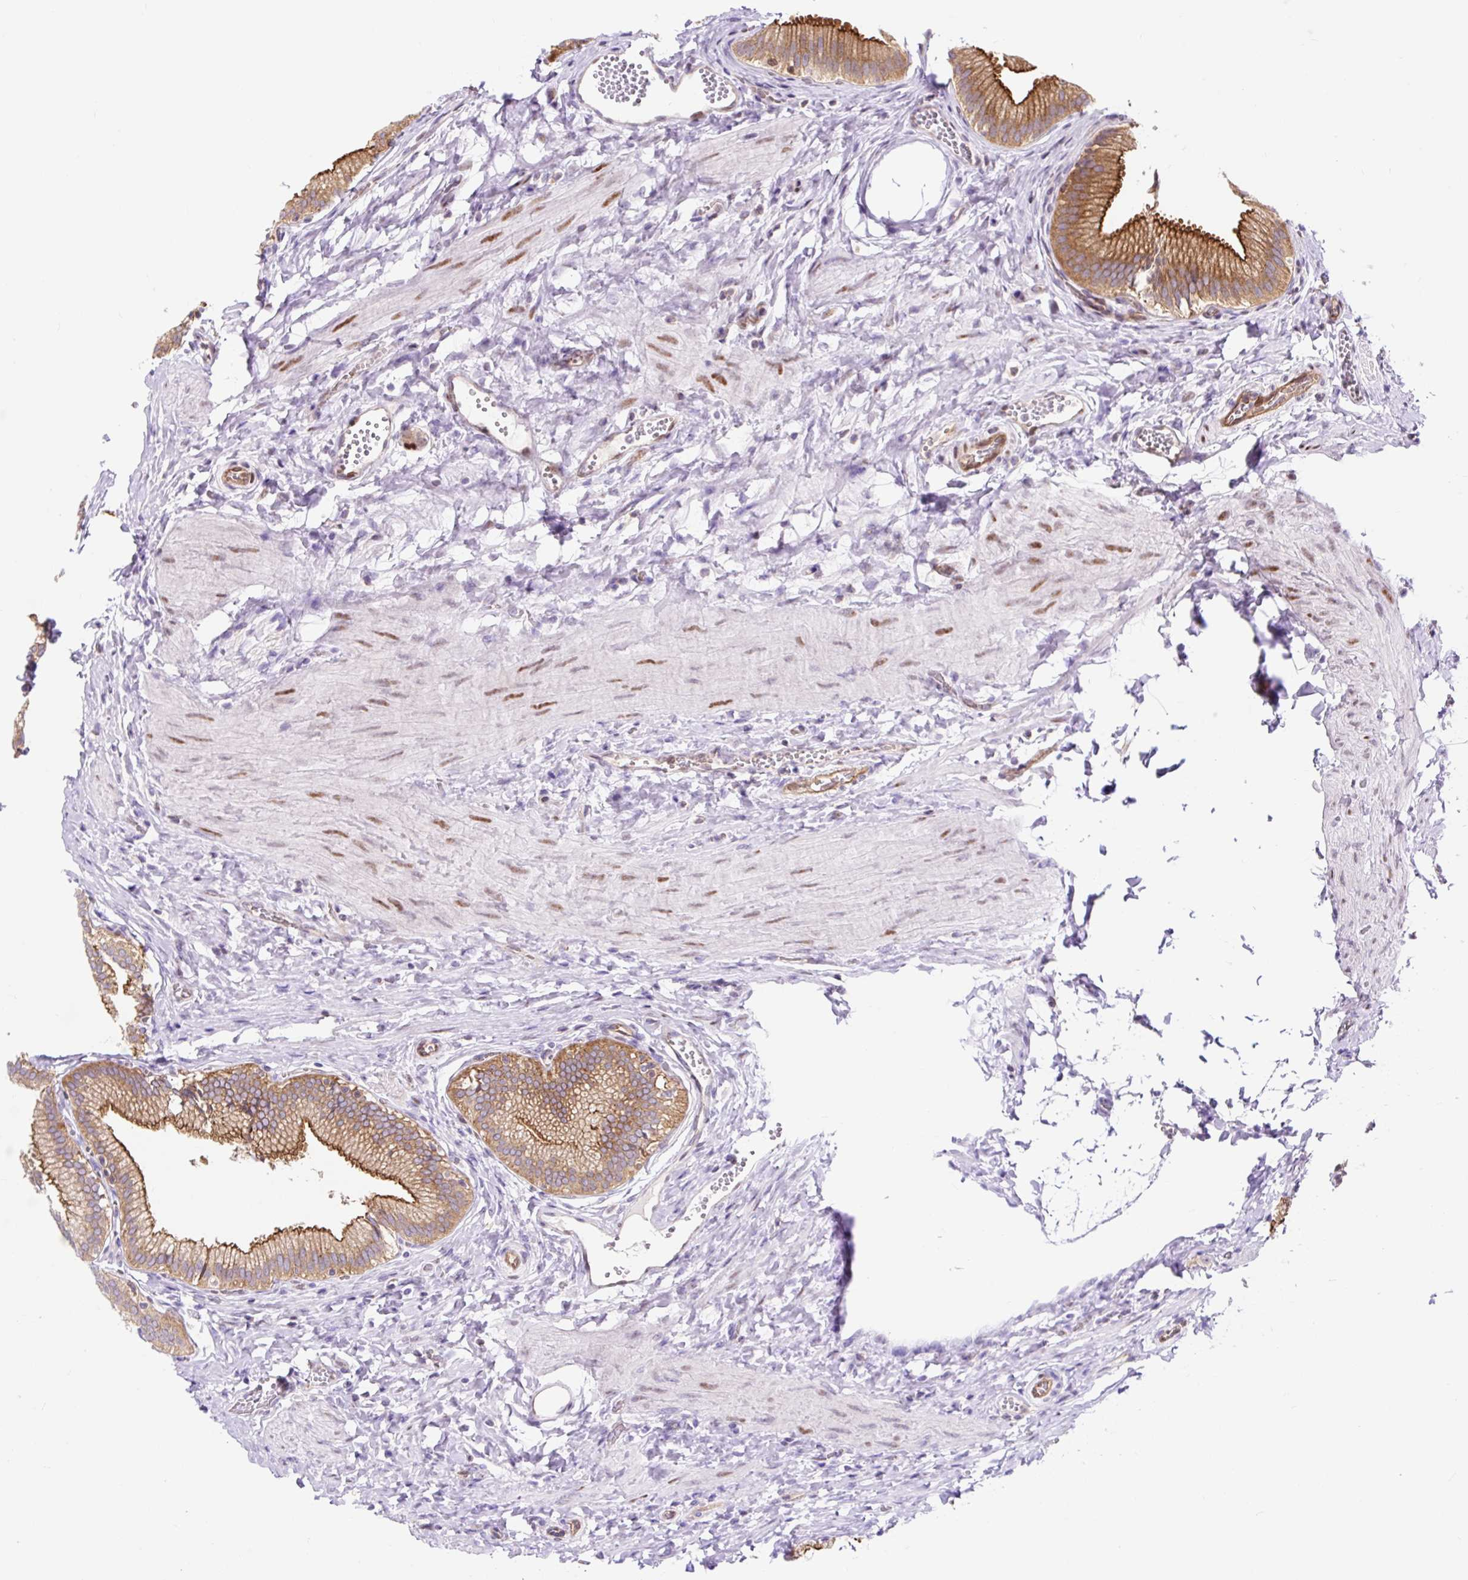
{"staining": {"intensity": "strong", "quantity": ">75%", "location": "cytoplasmic/membranous"}, "tissue": "gallbladder", "cell_type": "Glandular cells", "image_type": "normal", "snomed": [{"axis": "morphology", "description": "Normal tissue, NOS"}, {"axis": "topography", "description": "Gallbladder"}, {"axis": "topography", "description": "Peripheral nerve tissue"}], "caption": "Gallbladder stained with DAB IHC demonstrates high levels of strong cytoplasmic/membranous staining in approximately >75% of glandular cells.", "gene": "HIP1R", "patient": {"sex": "male", "age": 17}}